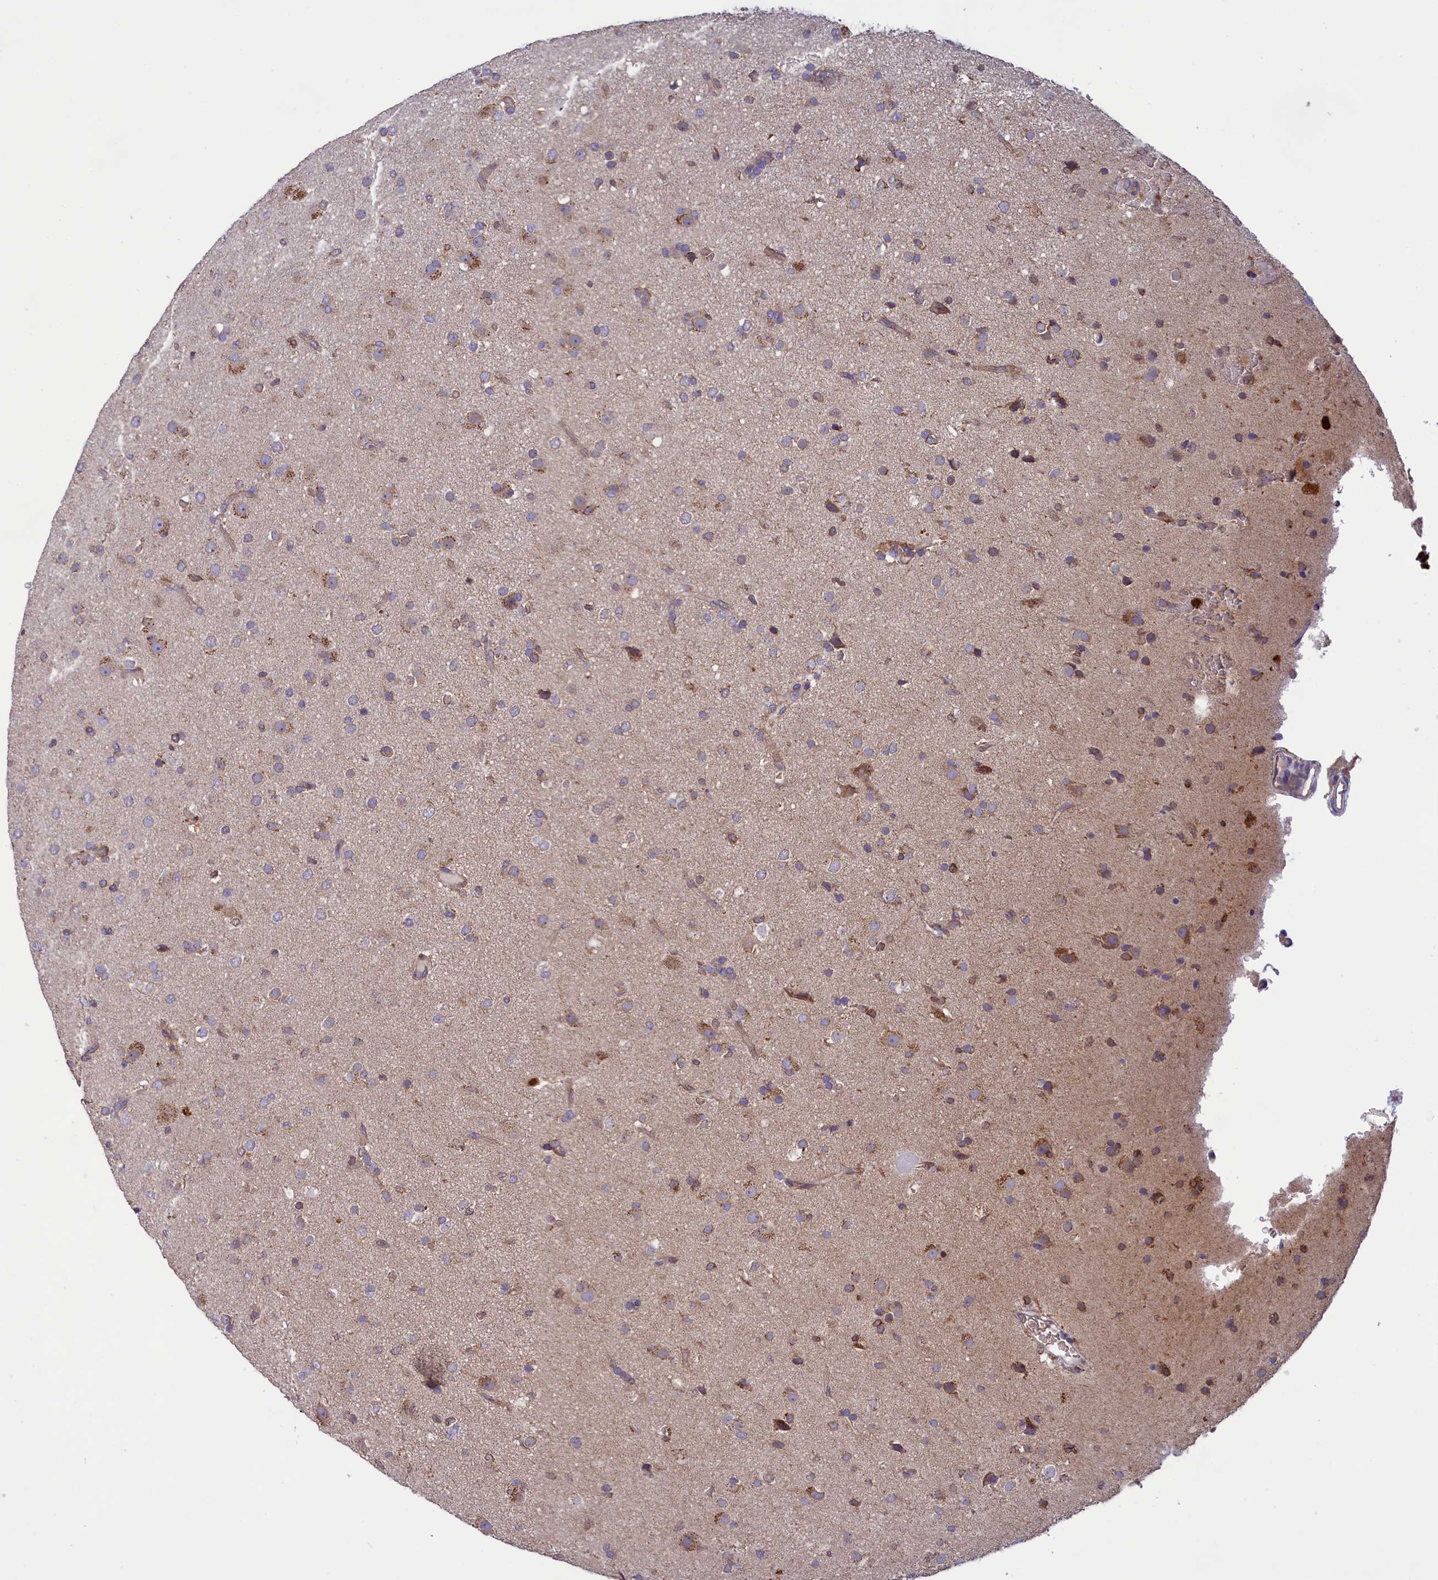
{"staining": {"intensity": "moderate", "quantity": "<25%", "location": "cytoplasmic/membranous"}, "tissue": "glioma", "cell_type": "Tumor cells", "image_type": "cancer", "snomed": [{"axis": "morphology", "description": "Glioma, malignant, Low grade"}, {"axis": "topography", "description": "Brain"}], "caption": "Human glioma stained for a protein (brown) displays moderate cytoplasmic/membranous positive staining in approximately <25% of tumor cells.", "gene": "PKHD1L1", "patient": {"sex": "male", "age": 65}}